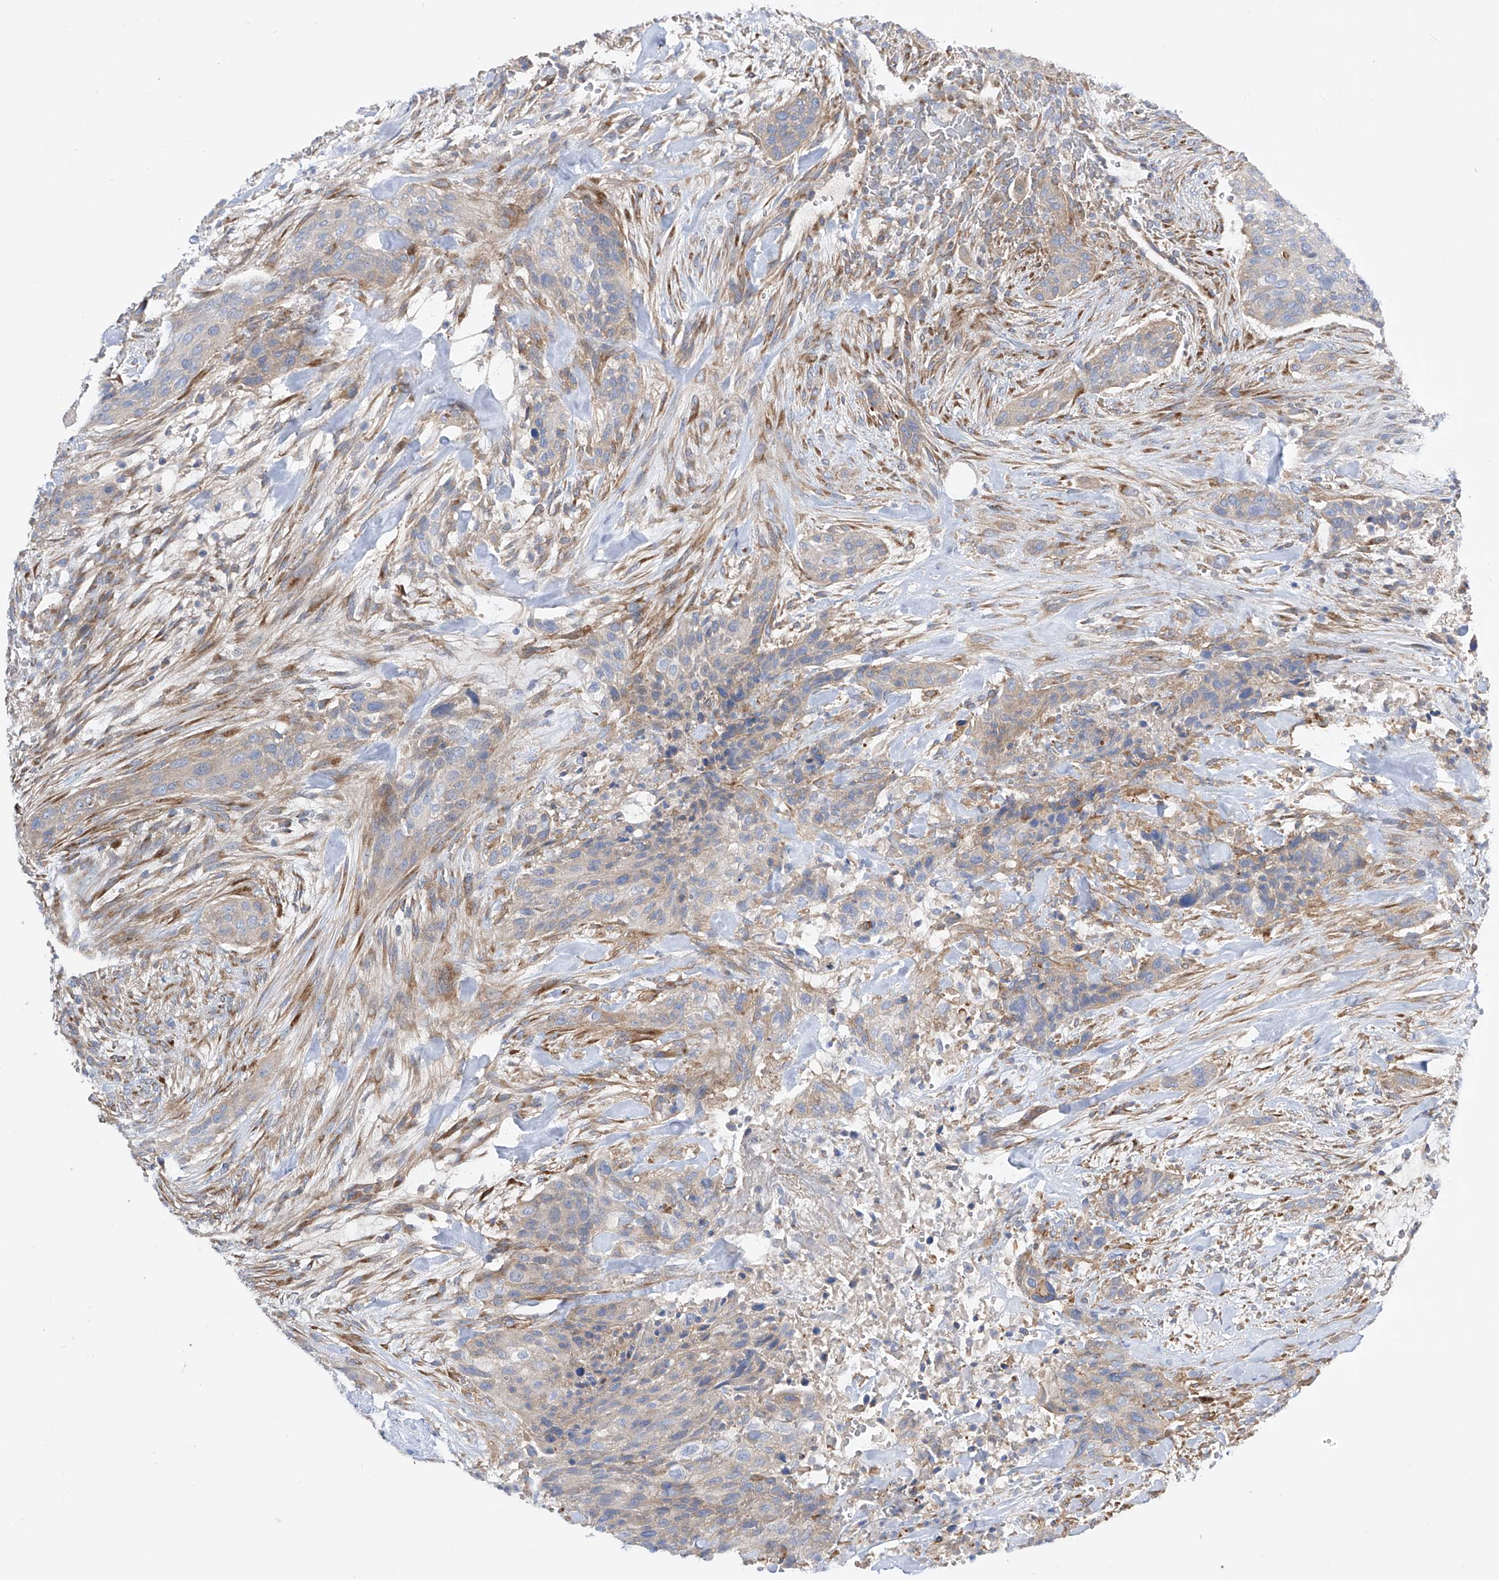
{"staining": {"intensity": "negative", "quantity": "none", "location": "none"}, "tissue": "urothelial cancer", "cell_type": "Tumor cells", "image_type": "cancer", "snomed": [{"axis": "morphology", "description": "Urothelial carcinoma, High grade"}, {"axis": "topography", "description": "Urinary bladder"}], "caption": "Immunohistochemistry of human urothelial cancer shows no staining in tumor cells.", "gene": "LCA5", "patient": {"sex": "male", "age": 35}}